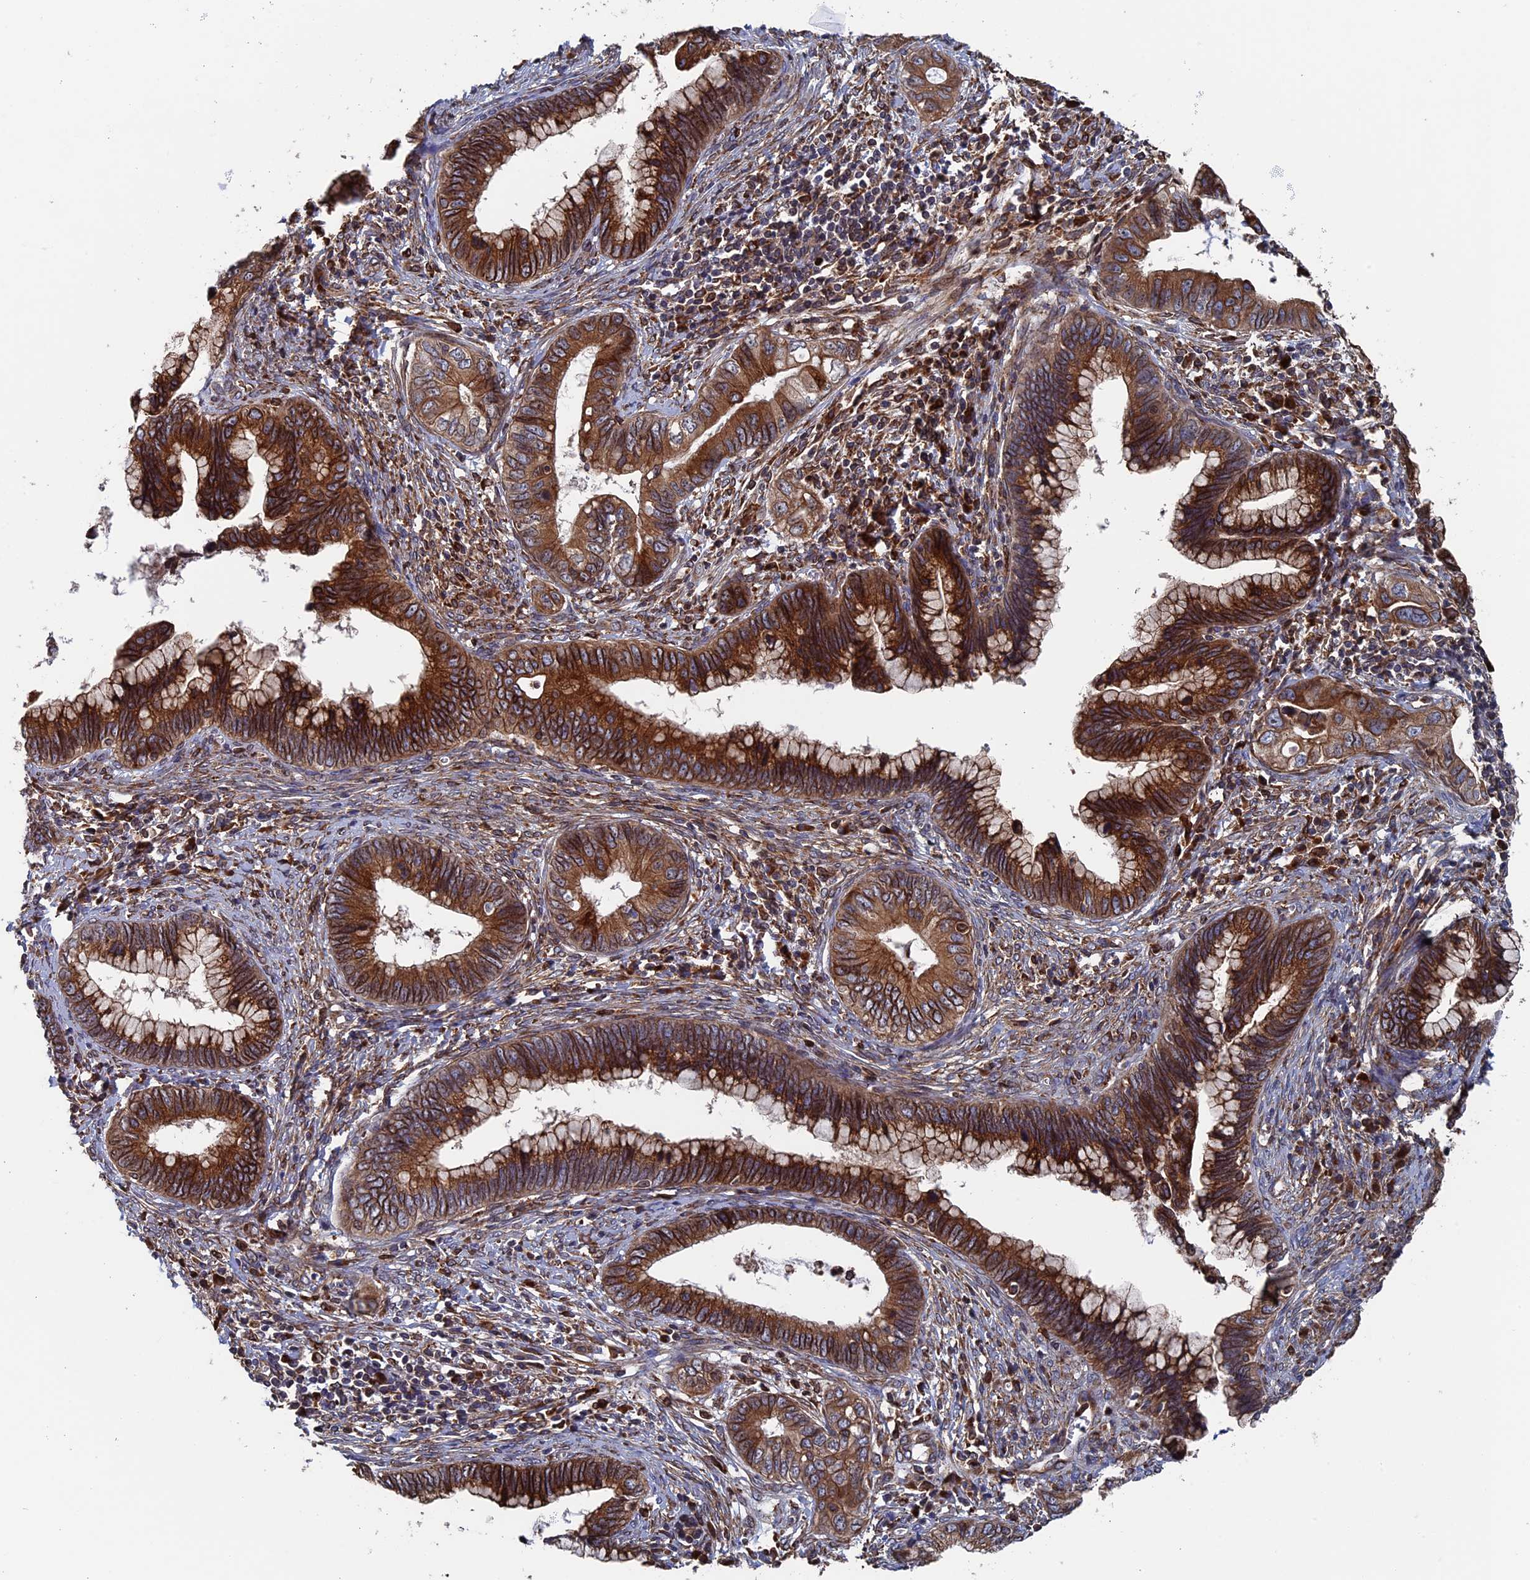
{"staining": {"intensity": "strong", "quantity": ">75%", "location": "cytoplasmic/membranous"}, "tissue": "cervical cancer", "cell_type": "Tumor cells", "image_type": "cancer", "snomed": [{"axis": "morphology", "description": "Adenocarcinoma, NOS"}, {"axis": "topography", "description": "Cervix"}], "caption": "Strong cytoplasmic/membranous positivity is seen in about >75% of tumor cells in cervical cancer (adenocarcinoma).", "gene": "RPUSD1", "patient": {"sex": "female", "age": 44}}